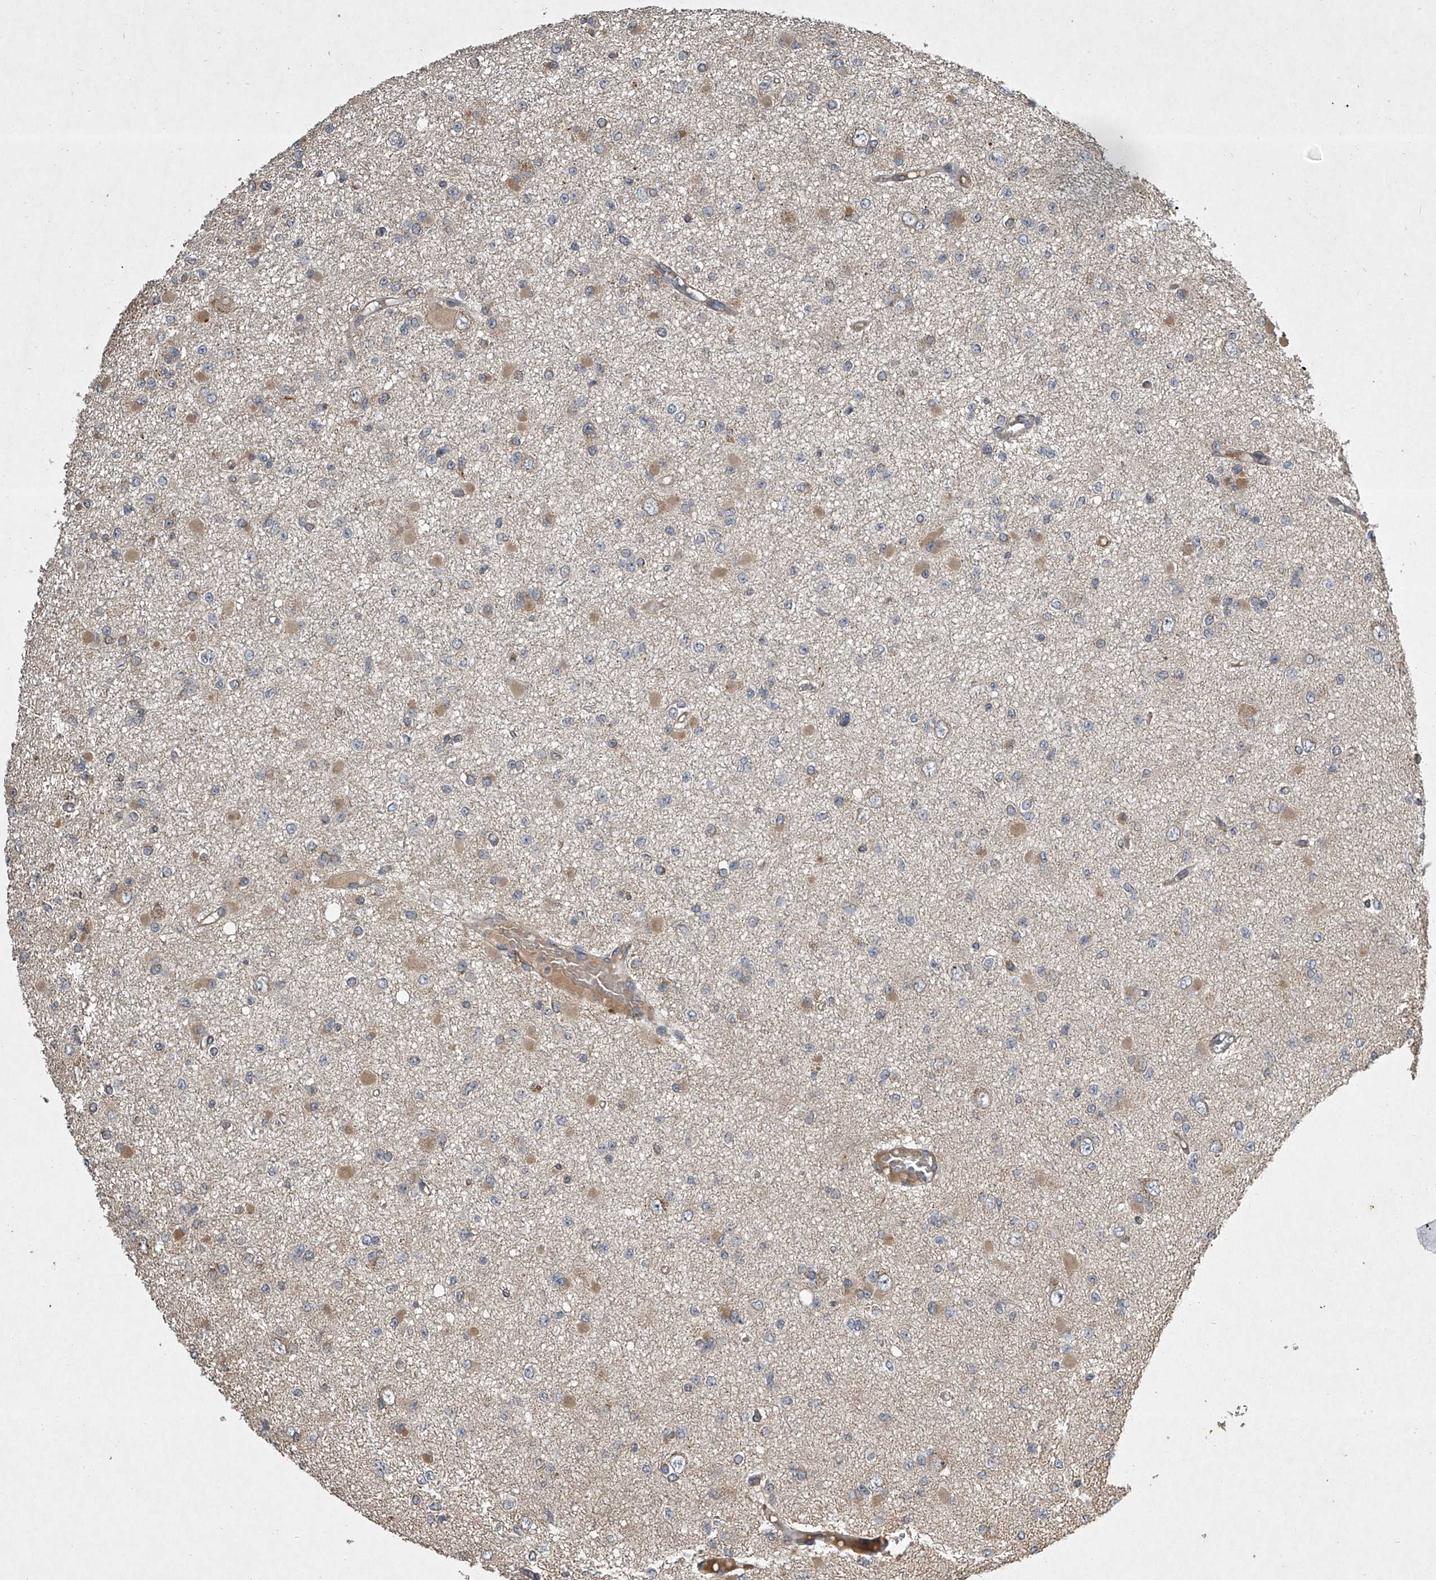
{"staining": {"intensity": "weak", "quantity": "<25%", "location": "cytoplasmic/membranous"}, "tissue": "glioma", "cell_type": "Tumor cells", "image_type": "cancer", "snomed": [{"axis": "morphology", "description": "Glioma, malignant, Low grade"}, {"axis": "topography", "description": "Brain"}], "caption": "IHC of human glioma shows no expression in tumor cells.", "gene": "NFS1", "patient": {"sex": "female", "age": 22}}